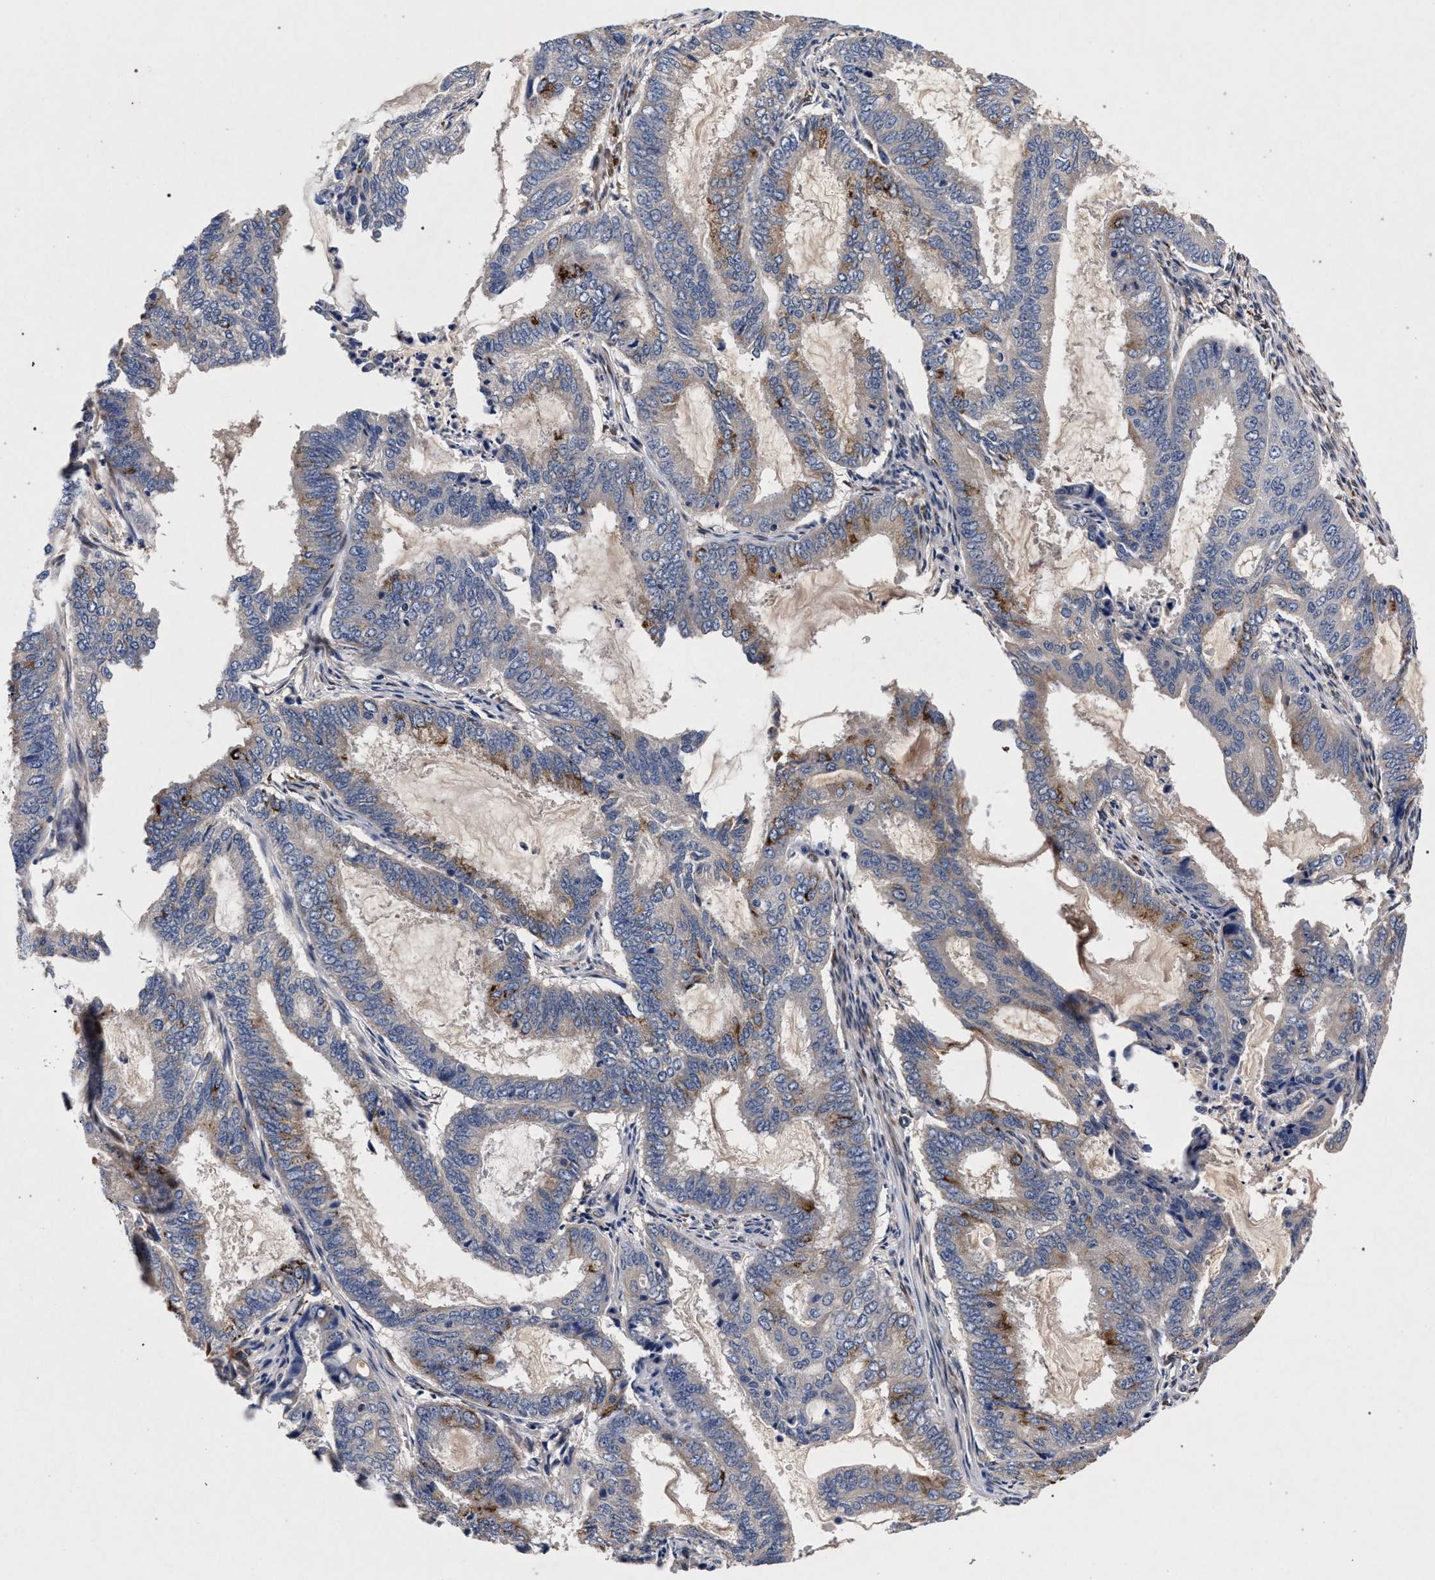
{"staining": {"intensity": "moderate", "quantity": "<25%", "location": "cytoplasmic/membranous"}, "tissue": "endometrial cancer", "cell_type": "Tumor cells", "image_type": "cancer", "snomed": [{"axis": "morphology", "description": "Adenocarcinoma, NOS"}, {"axis": "topography", "description": "Endometrium"}], "caption": "Immunohistochemistry (IHC) staining of adenocarcinoma (endometrial), which demonstrates low levels of moderate cytoplasmic/membranous expression in approximately <25% of tumor cells indicating moderate cytoplasmic/membranous protein expression. The staining was performed using DAB (brown) for protein detection and nuclei were counterstained in hematoxylin (blue).", "gene": "NEK7", "patient": {"sex": "female", "age": 51}}